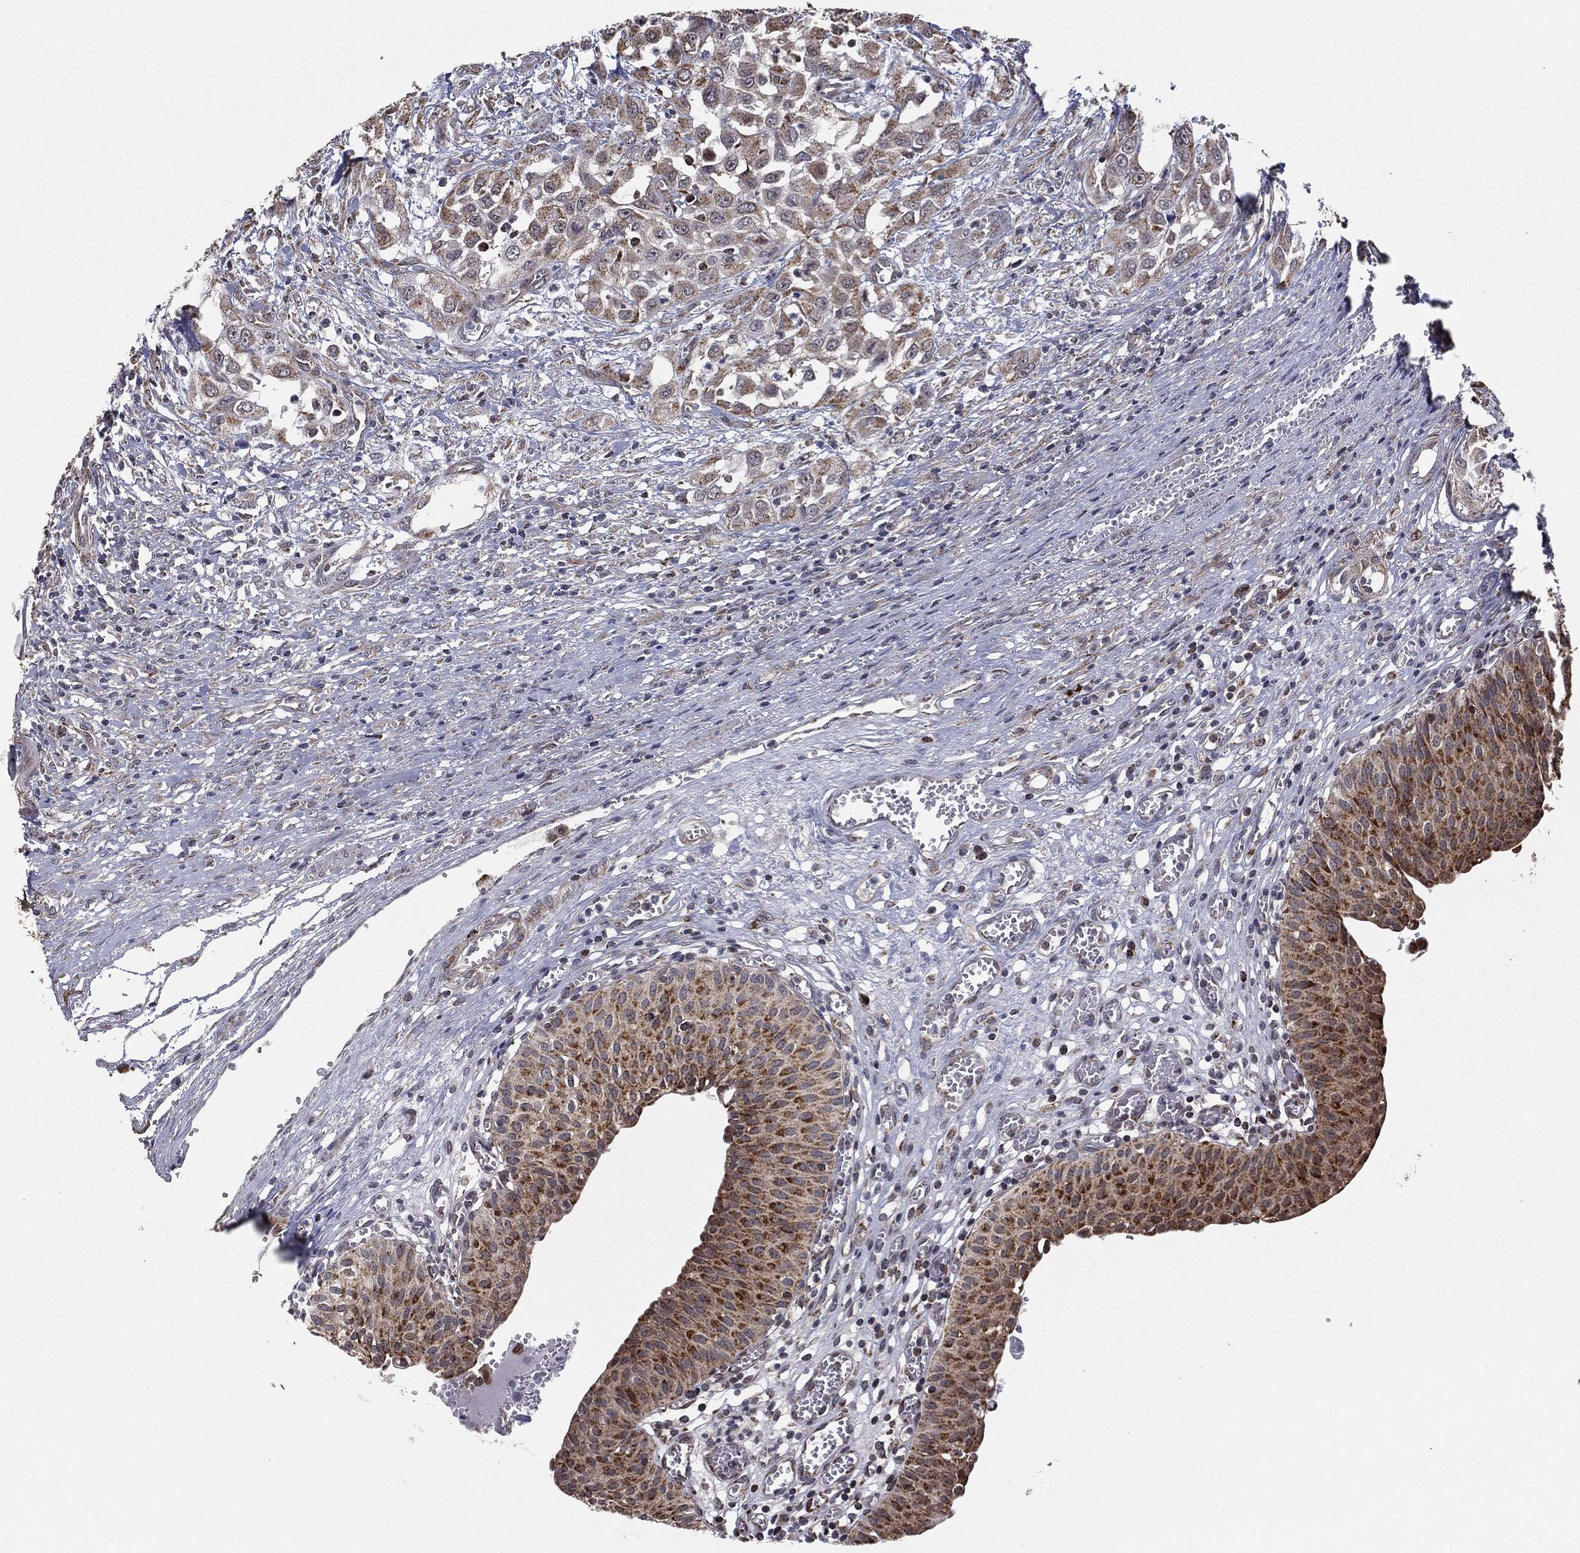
{"staining": {"intensity": "strong", "quantity": ">75%", "location": "cytoplasmic/membranous"}, "tissue": "urinary bladder", "cell_type": "Urothelial cells", "image_type": "normal", "snomed": [{"axis": "morphology", "description": "Normal tissue, NOS"}, {"axis": "morphology", "description": "Urothelial carcinoma, NOS"}, {"axis": "morphology", "description": "Urothelial carcinoma, High grade"}, {"axis": "topography", "description": "Urinary bladder"}], "caption": "Urothelial cells reveal high levels of strong cytoplasmic/membranous staining in approximately >75% of cells in benign urinary bladder.", "gene": "CHCHD2", "patient": {"sex": "male", "age": 57}}